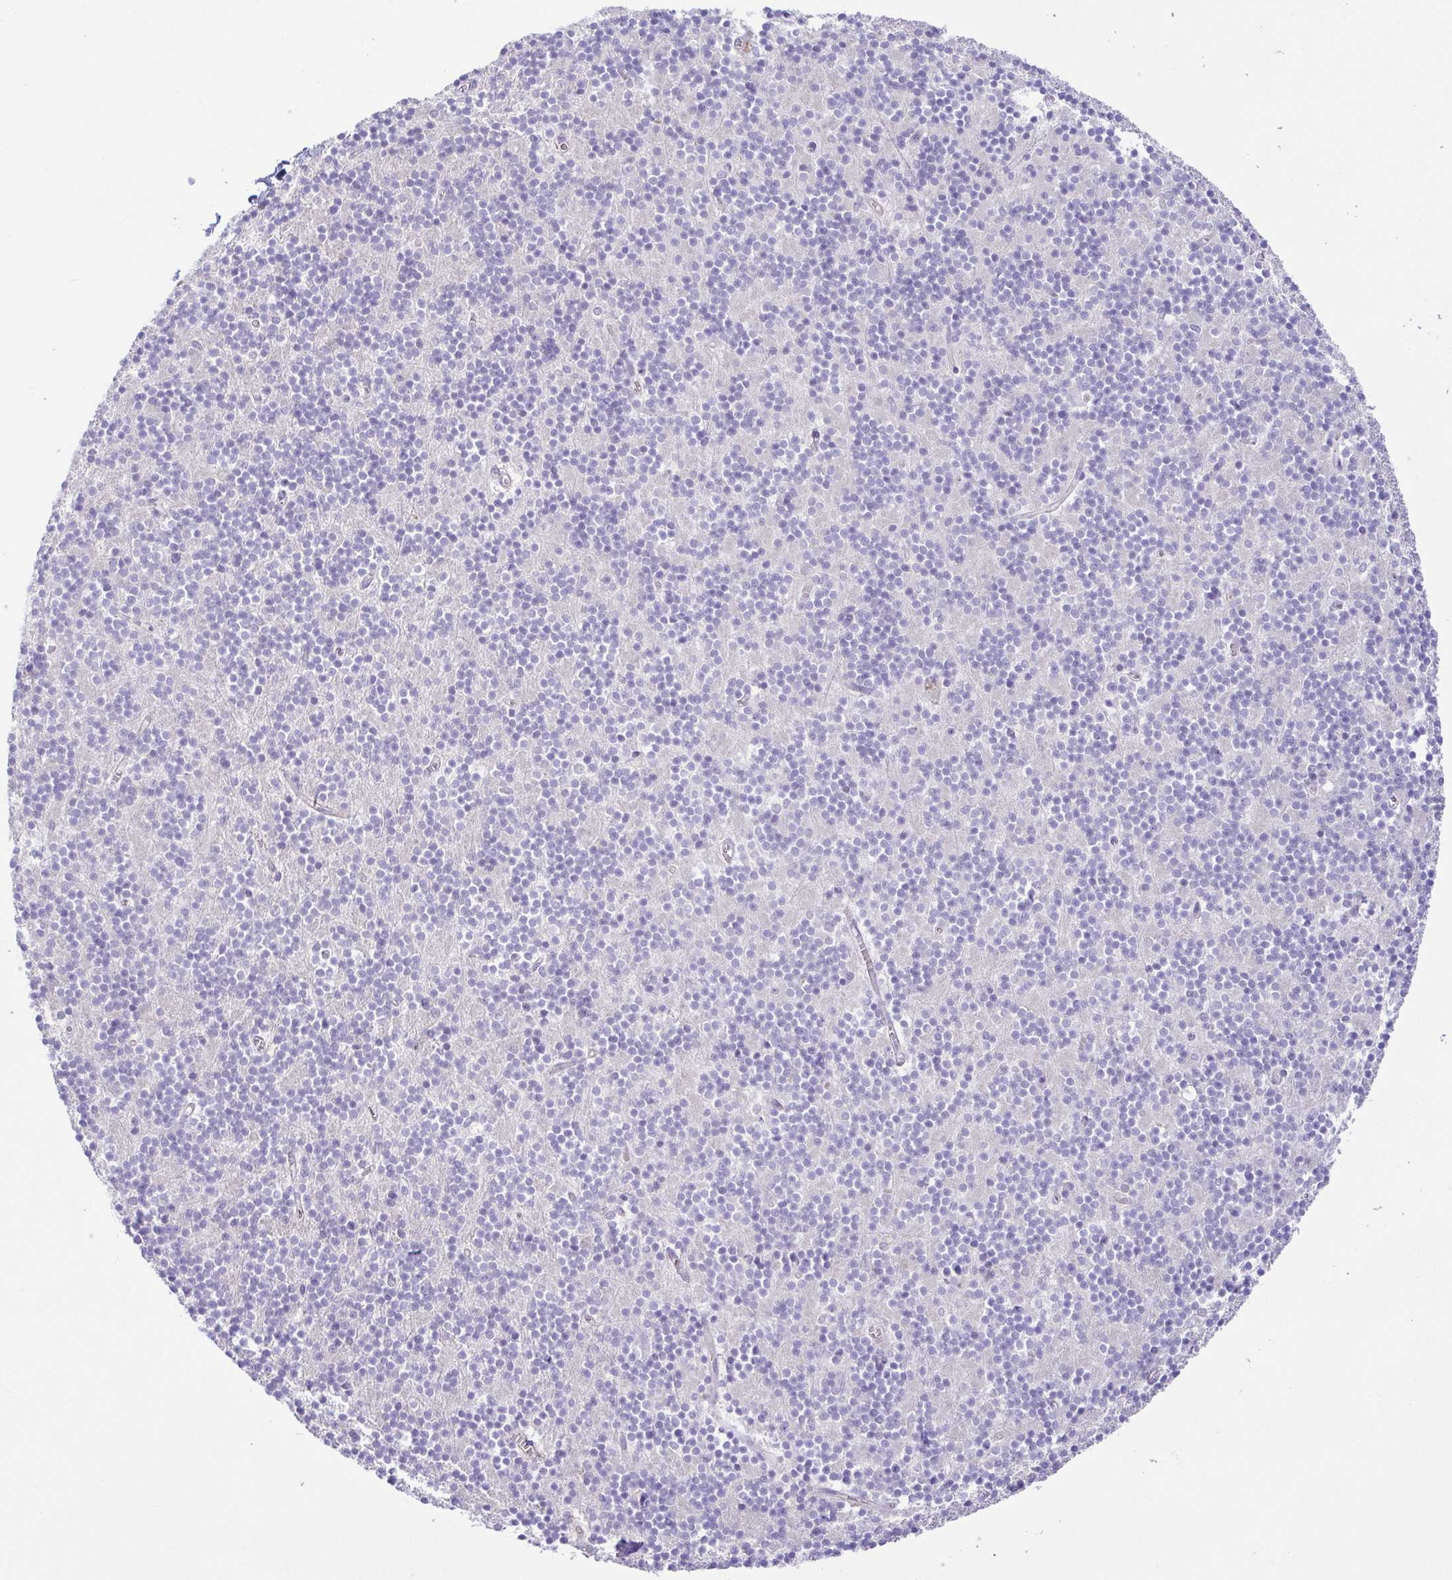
{"staining": {"intensity": "negative", "quantity": "none", "location": "none"}, "tissue": "cerebellum", "cell_type": "Cells in granular layer", "image_type": "normal", "snomed": [{"axis": "morphology", "description": "Normal tissue, NOS"}, {"axis": "topography", "description": "Cerebellum"}], "caption": "This is an immunohistochemistry photomicrograph of normal human cerebellum. There is no expression in cells in granular layer.", "gene": "EPB42", "patient": {"sex": "male", "age": 54}}